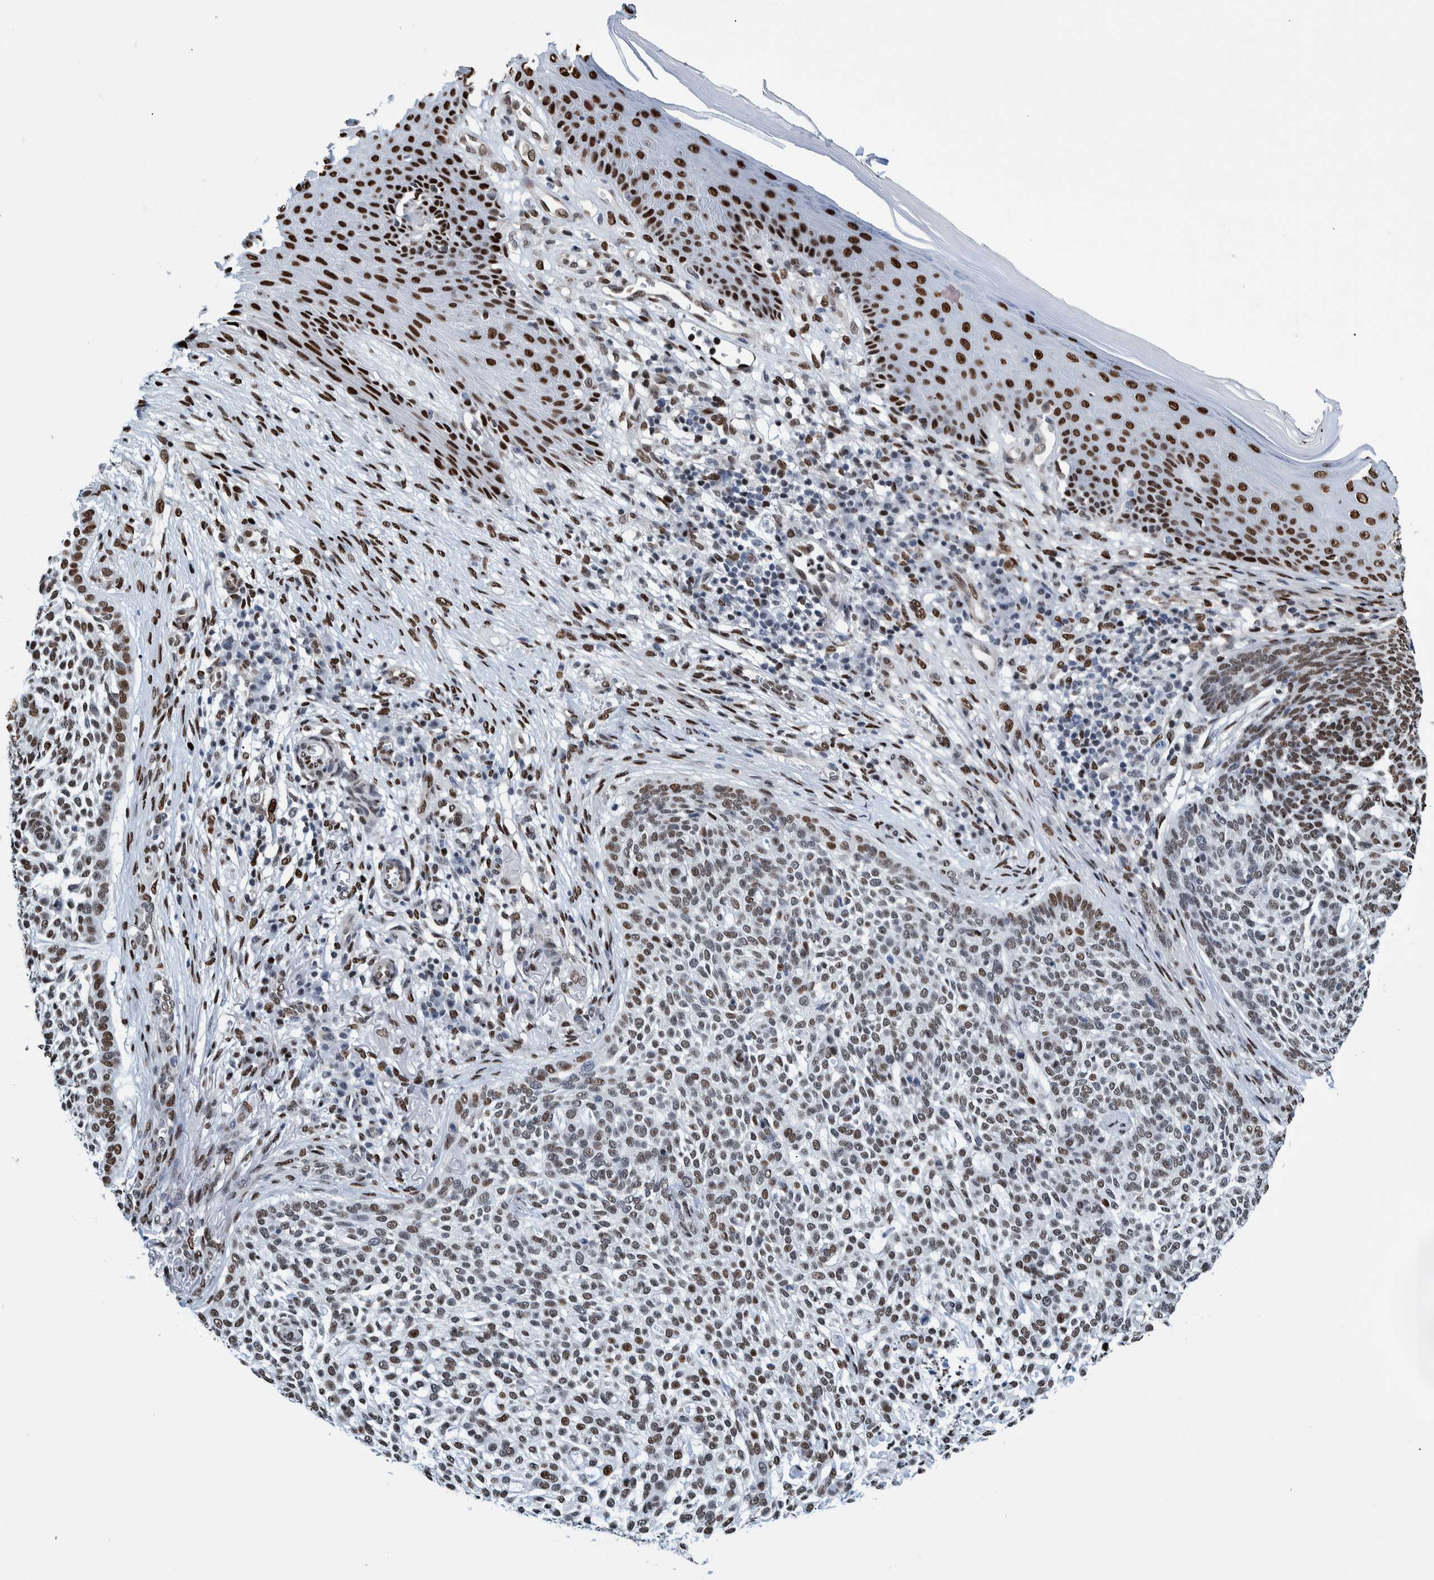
{"staining": {"intensity": "moderate", "quantity": ">75%", "location": "nuclear"}, "tissue": "skin cancer", "cell_type": "Tumor cells", "image_type": "cancer", "snomed": [{"axis": "morphology", "description": "Basal cell carcinoma"}, {"axis": "topography", "description": "Skin"}], "caption": "Skin basal cell carcinoma stained for a protein (brown) reveals moderate nuclear positive expression in about >75% of tumor cells.", "gene": "HEATR9", "patient": {"sex": "female", "age": 64}}